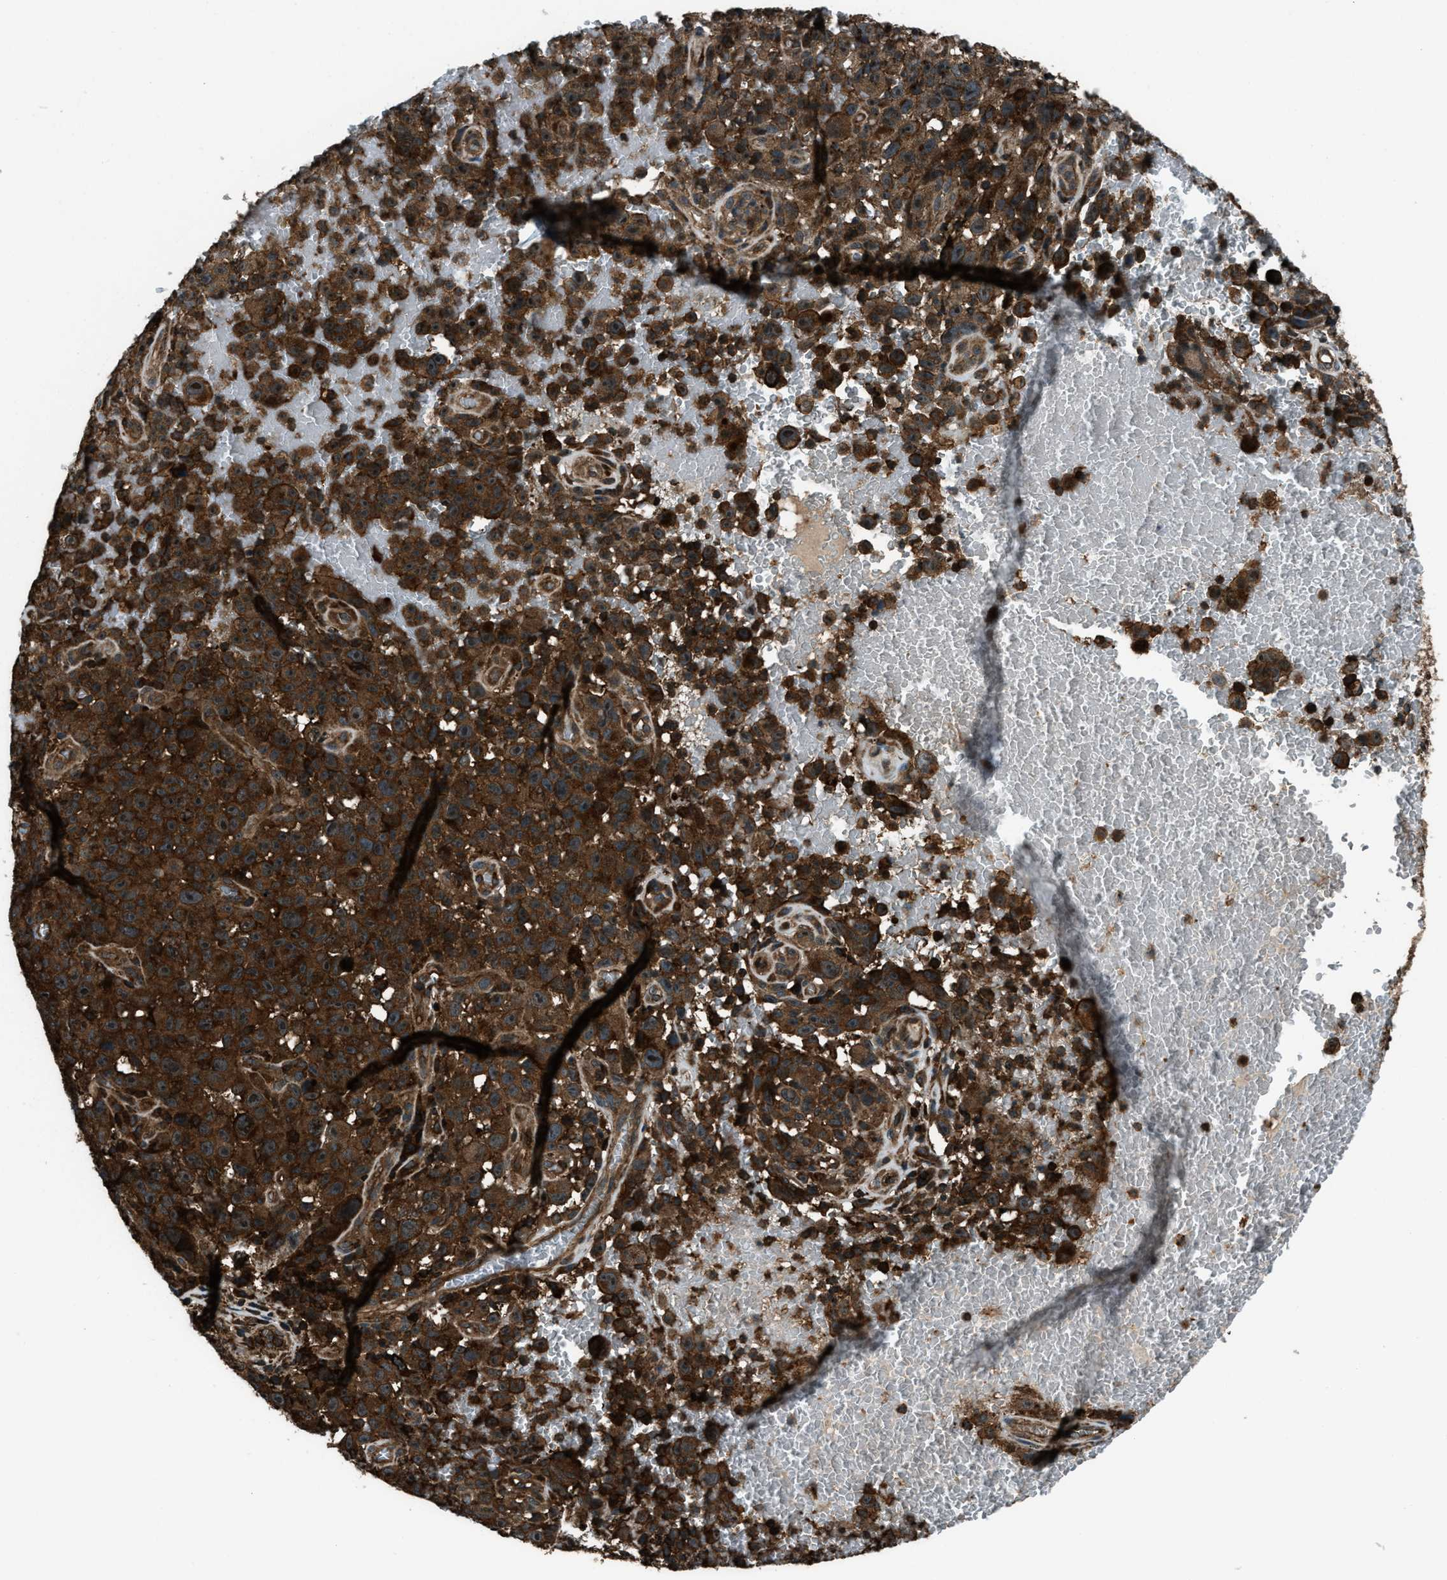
{"staining": {"intensity": "strong", "quantity": ">75%", "location": "cytoplasmic/membranous,nuclear"}, "tissue": "melanoma", "cell_type": "Tumor cells", "image_type": "cancer", "snomed": [{"axis": "morphology", "description": "Malignant melanoma, NOS"}, {"axis": "topography", "description": "Skin"}], "caption": "Immunohistochemical staining of human malignant melanoma reveals high levels of strong cytoplasmic/membranous and nuclear protein staining in approximately >75% of tumor cells. The protein of interest is stained brown, and the nuclei are stained in blue (DAB IHC with brightfield microscopy, high magnification).", "gene": "SNX30", "patient": {"sex": "female", "age": 82}}